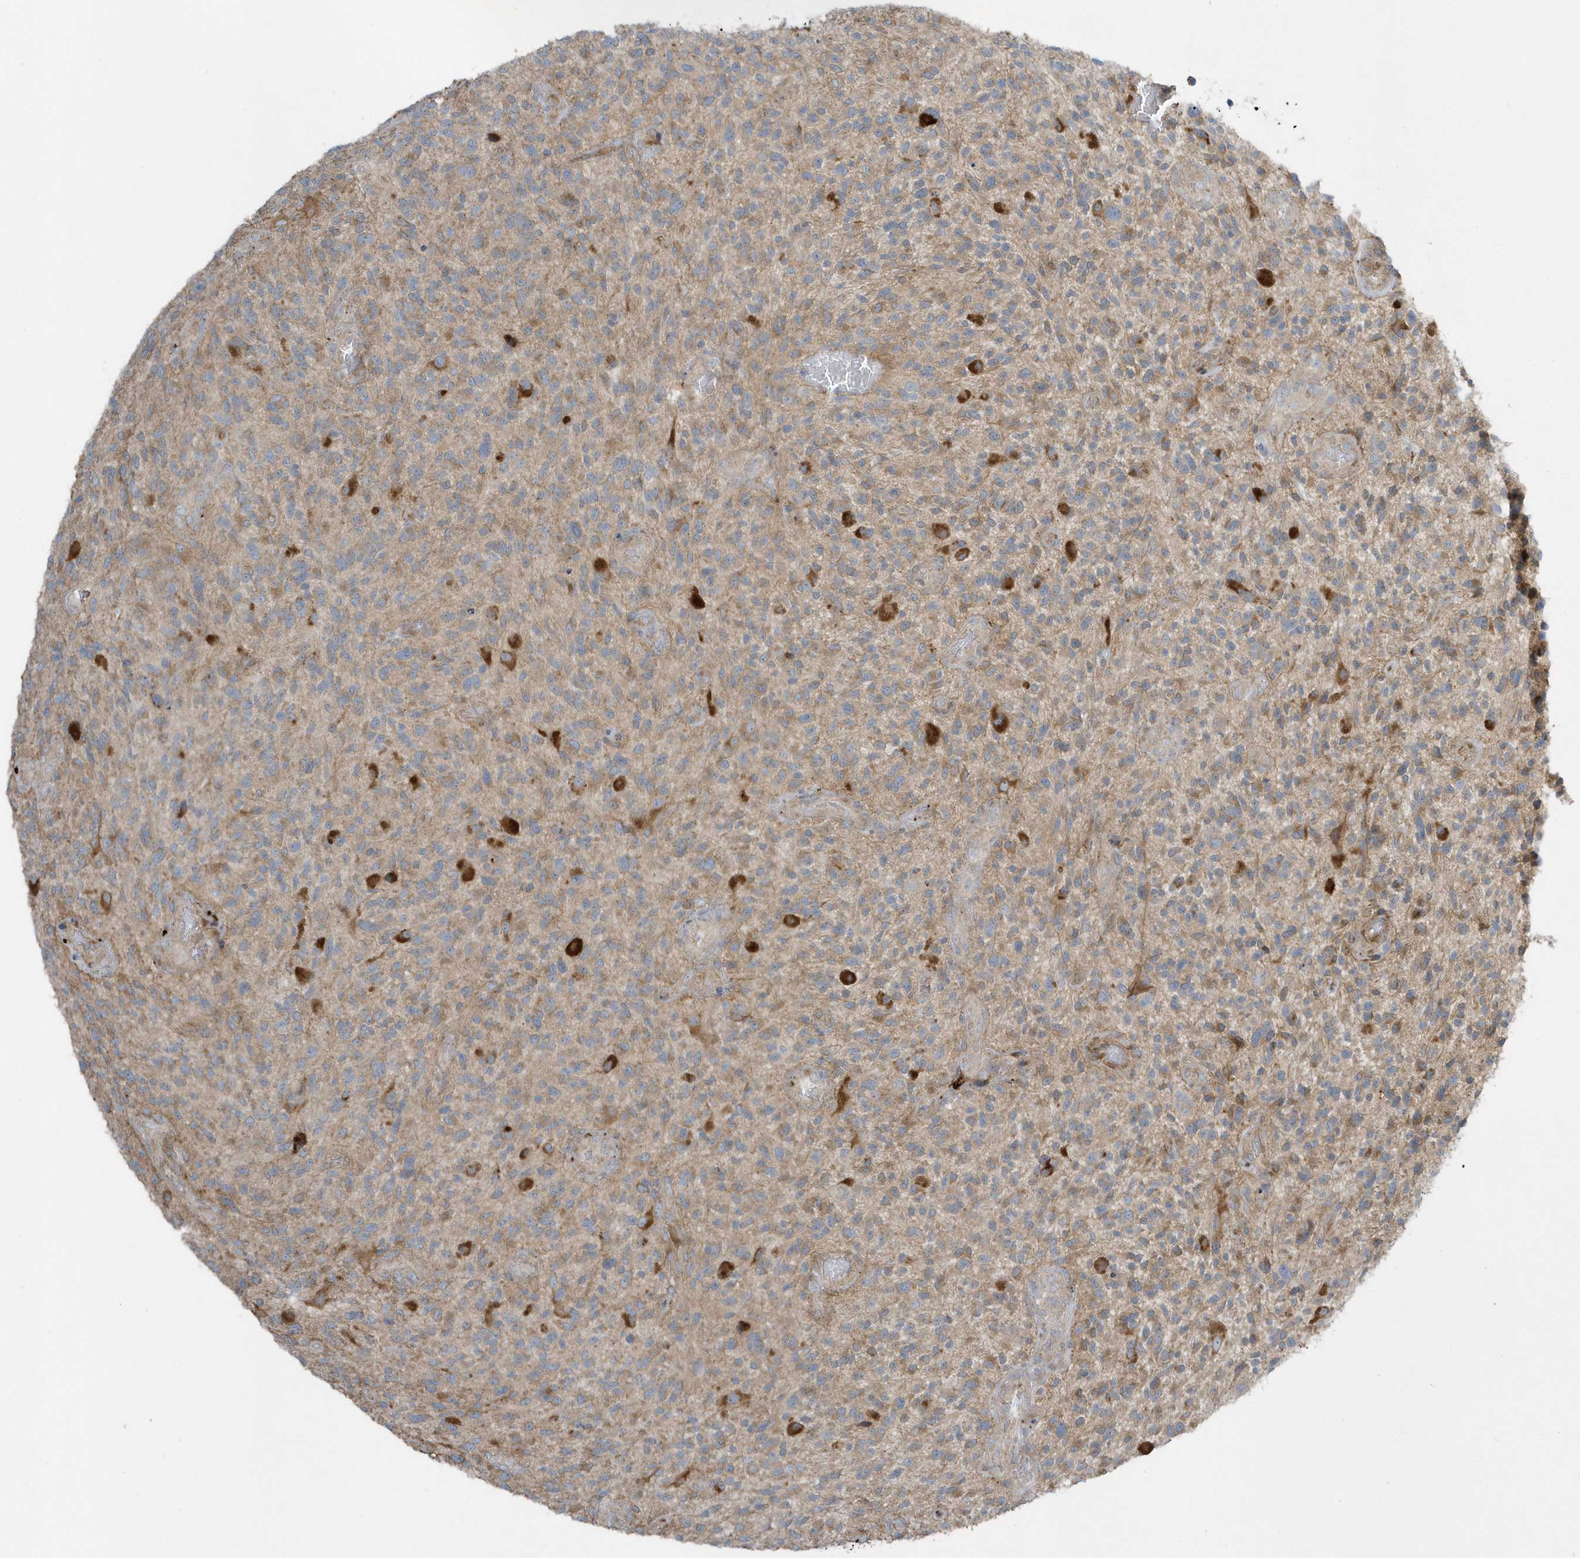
{"staining": {"intensity": "moderate", "quantity": ">75%", "location": "cytoplasmic/membranous"}, "tissue": "glioma", "cell_type": "Tumor cells", "image_type": "cancer", "snomed": [{"axis": "morphology", "description": "Glioma, malignant, High grade"}, {"axis": "topography", "description": "Brain"}], "caption": "A high-resolution micrograph shows immunohistochemistry (IHC) staining of glioma, which shows moderate cytoplasmic/membranous positivity in approximately >75% of tumor cells.", "gene": "SLC38A2", "patient": {"sex": "male", "age": 47}}